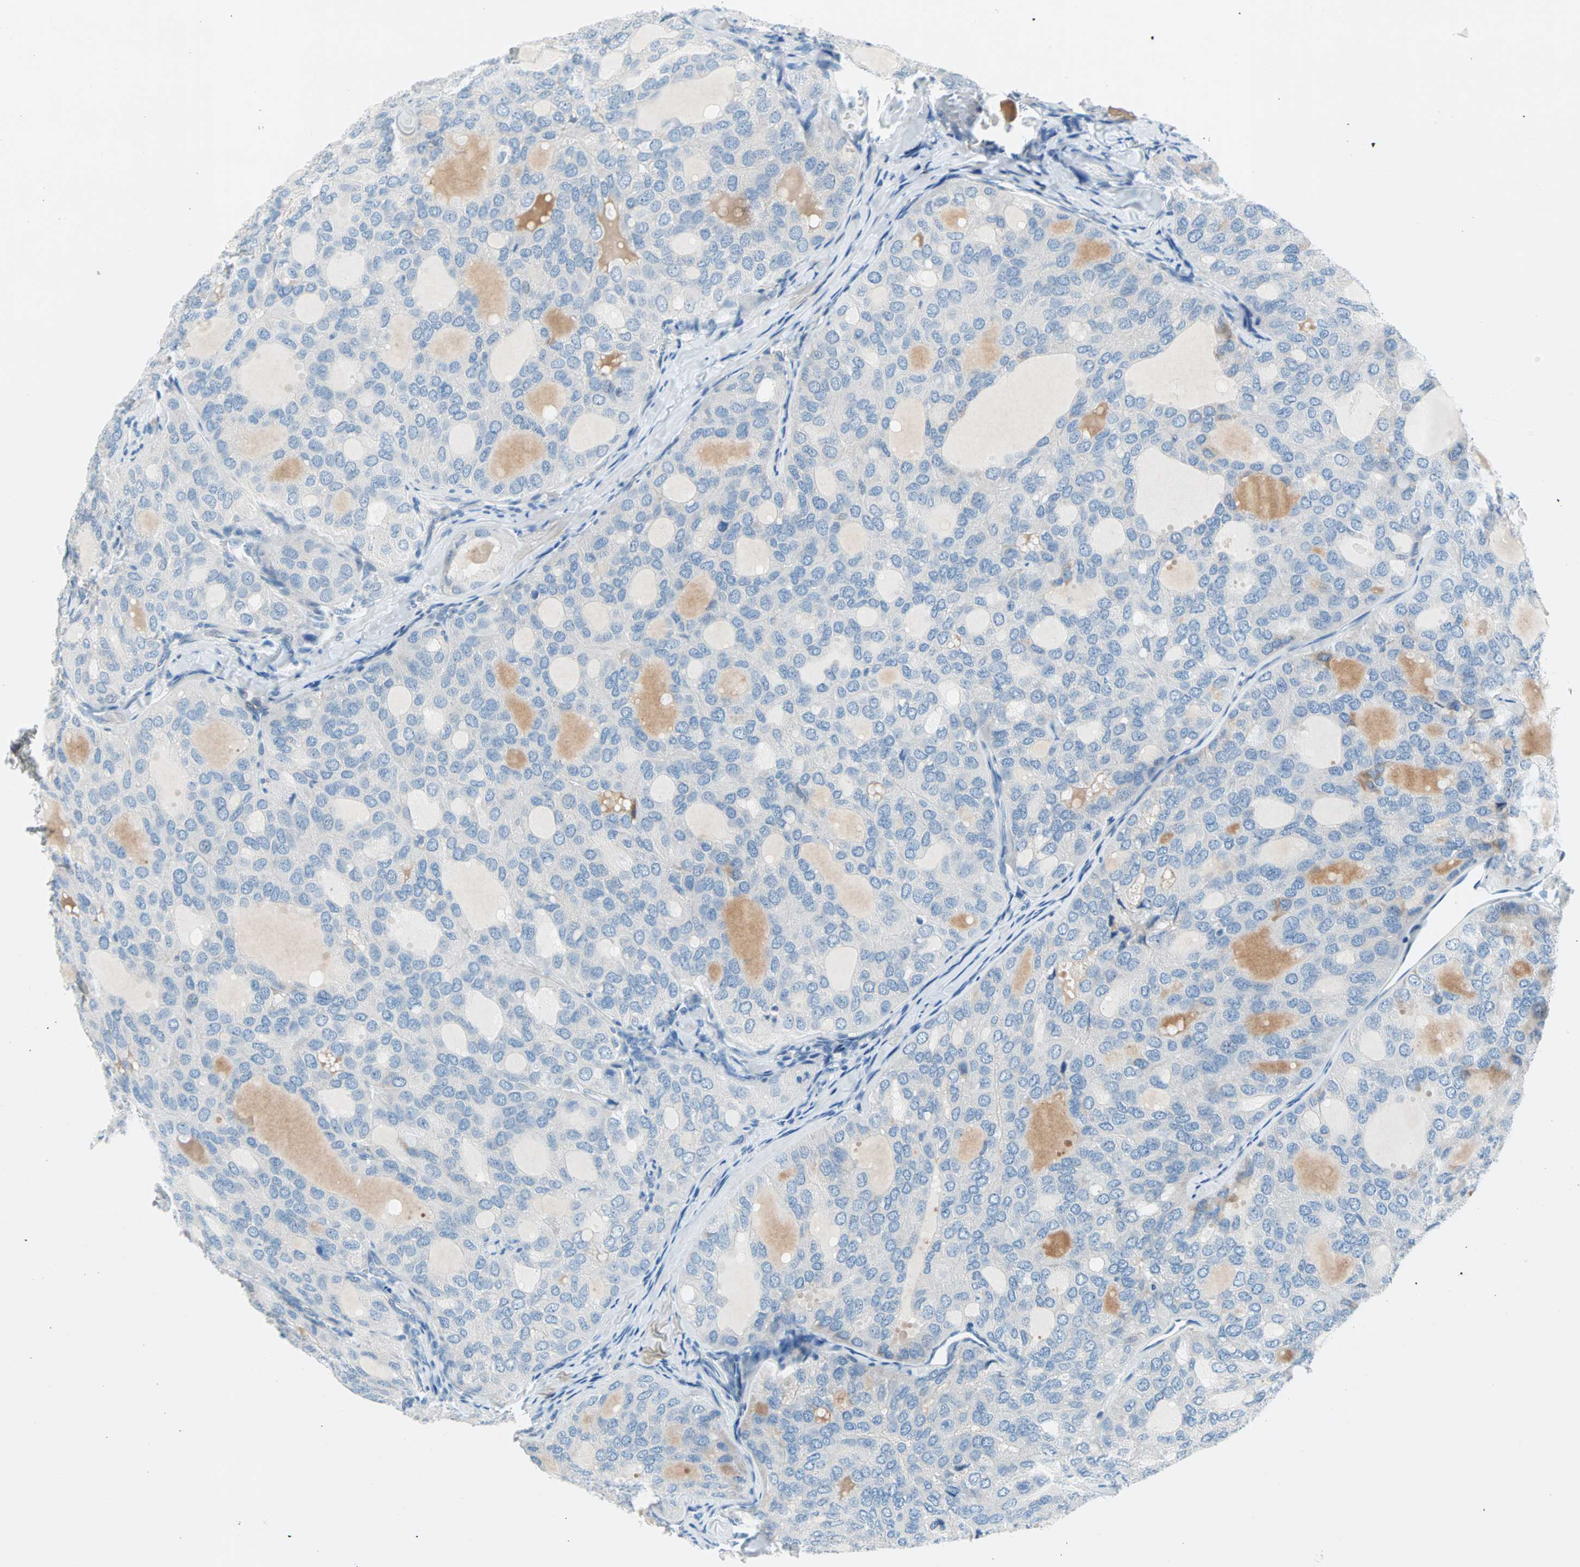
{"staining": {"intensity": "negative", "quantity": "none", "location": "none"}, "tissue": "thyroid cancer", "cell_type": "Tumor cells", "image_type": "cancer", "snomed": [{"axis": "morphology", "description": "Follicular adenoma carcinoma, NOS"}, {"axis": "topography", "description": "Thyroid gland"}], "caption": "Immunohistochemical staining of human thyroid cancer demonstrates no significant positivity in tumor cells.", "gene": "TMEM163", "patient": {"sex": "male", "age": 75}}